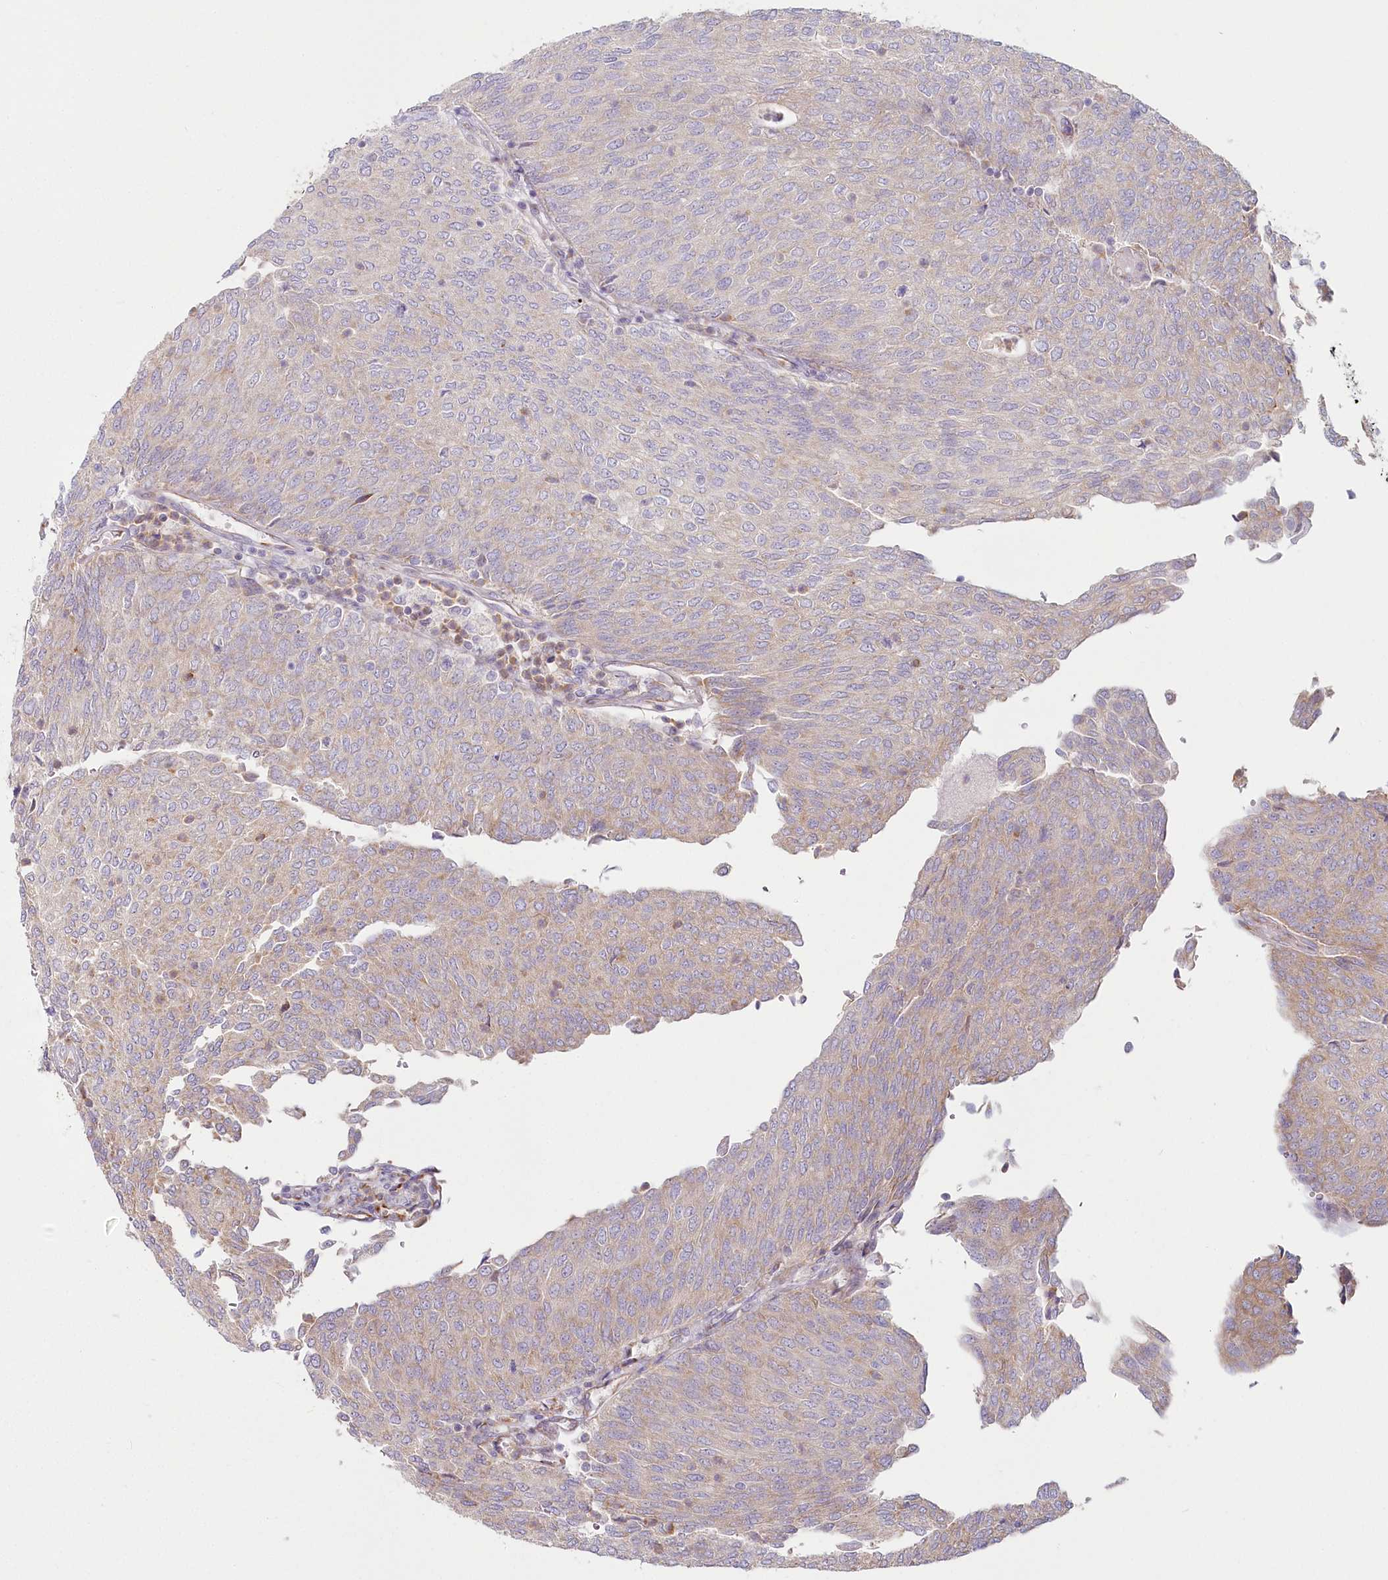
{"staining": {"intensity": "weak", "quantity": "<25%", "location": "cytoplasmic/membranous"}, "tissue": "urothelial cancer", "cell_type": "Tumor cells", "image_type": "cancer", "snomed": [{"axis": "morphology", "description": "Urothelial carcinoma, Low grade"}, {"axis": "topography", "description": "Urinary bladder"}], "caption": "Human urothelial carcinoma (low-grade) stained for a protein using immunohistochemistry (IHC) displays no positivity in tumor cells.", "gene": "HARS2", "patient": {"sex": "female", "age": 79}}